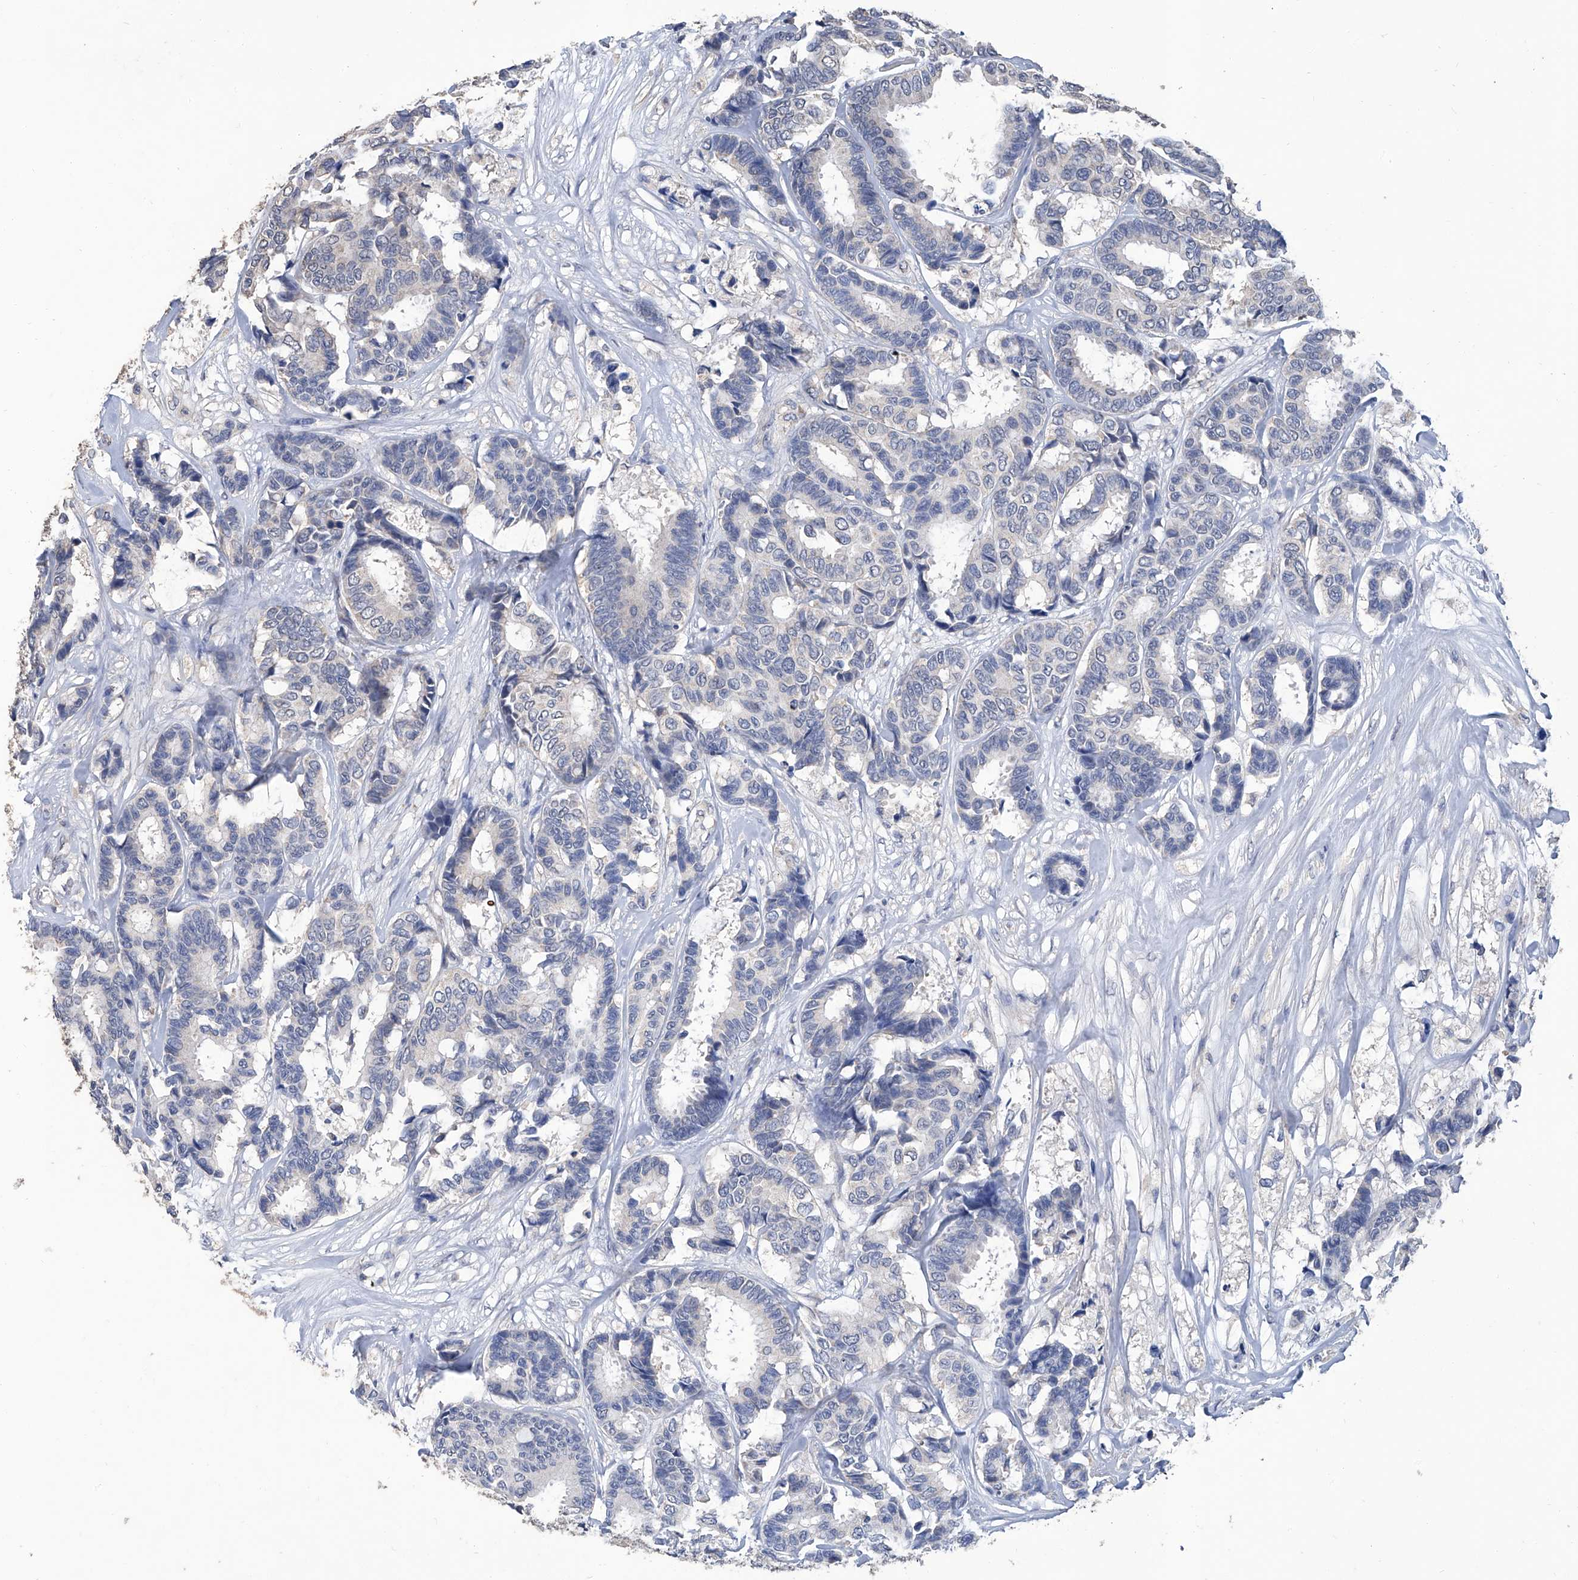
{"staining": {"intensity": "negative", "quantity": "none", "location": "none"}, "tissue": "breast cancer", "cell_type": "Tumor cells", "image_type": "cancer", "snomed": [{"axis": "morphology", "description": "Duct carcinoma"}, {"axis": "topography", "description": "Breast"}], "caption": "Breast cancer was stained to show a protein in brown. There is no significant expression in tumor cells.", "gene": "GPT", "patient": {"sex": "female", "age": 87}}